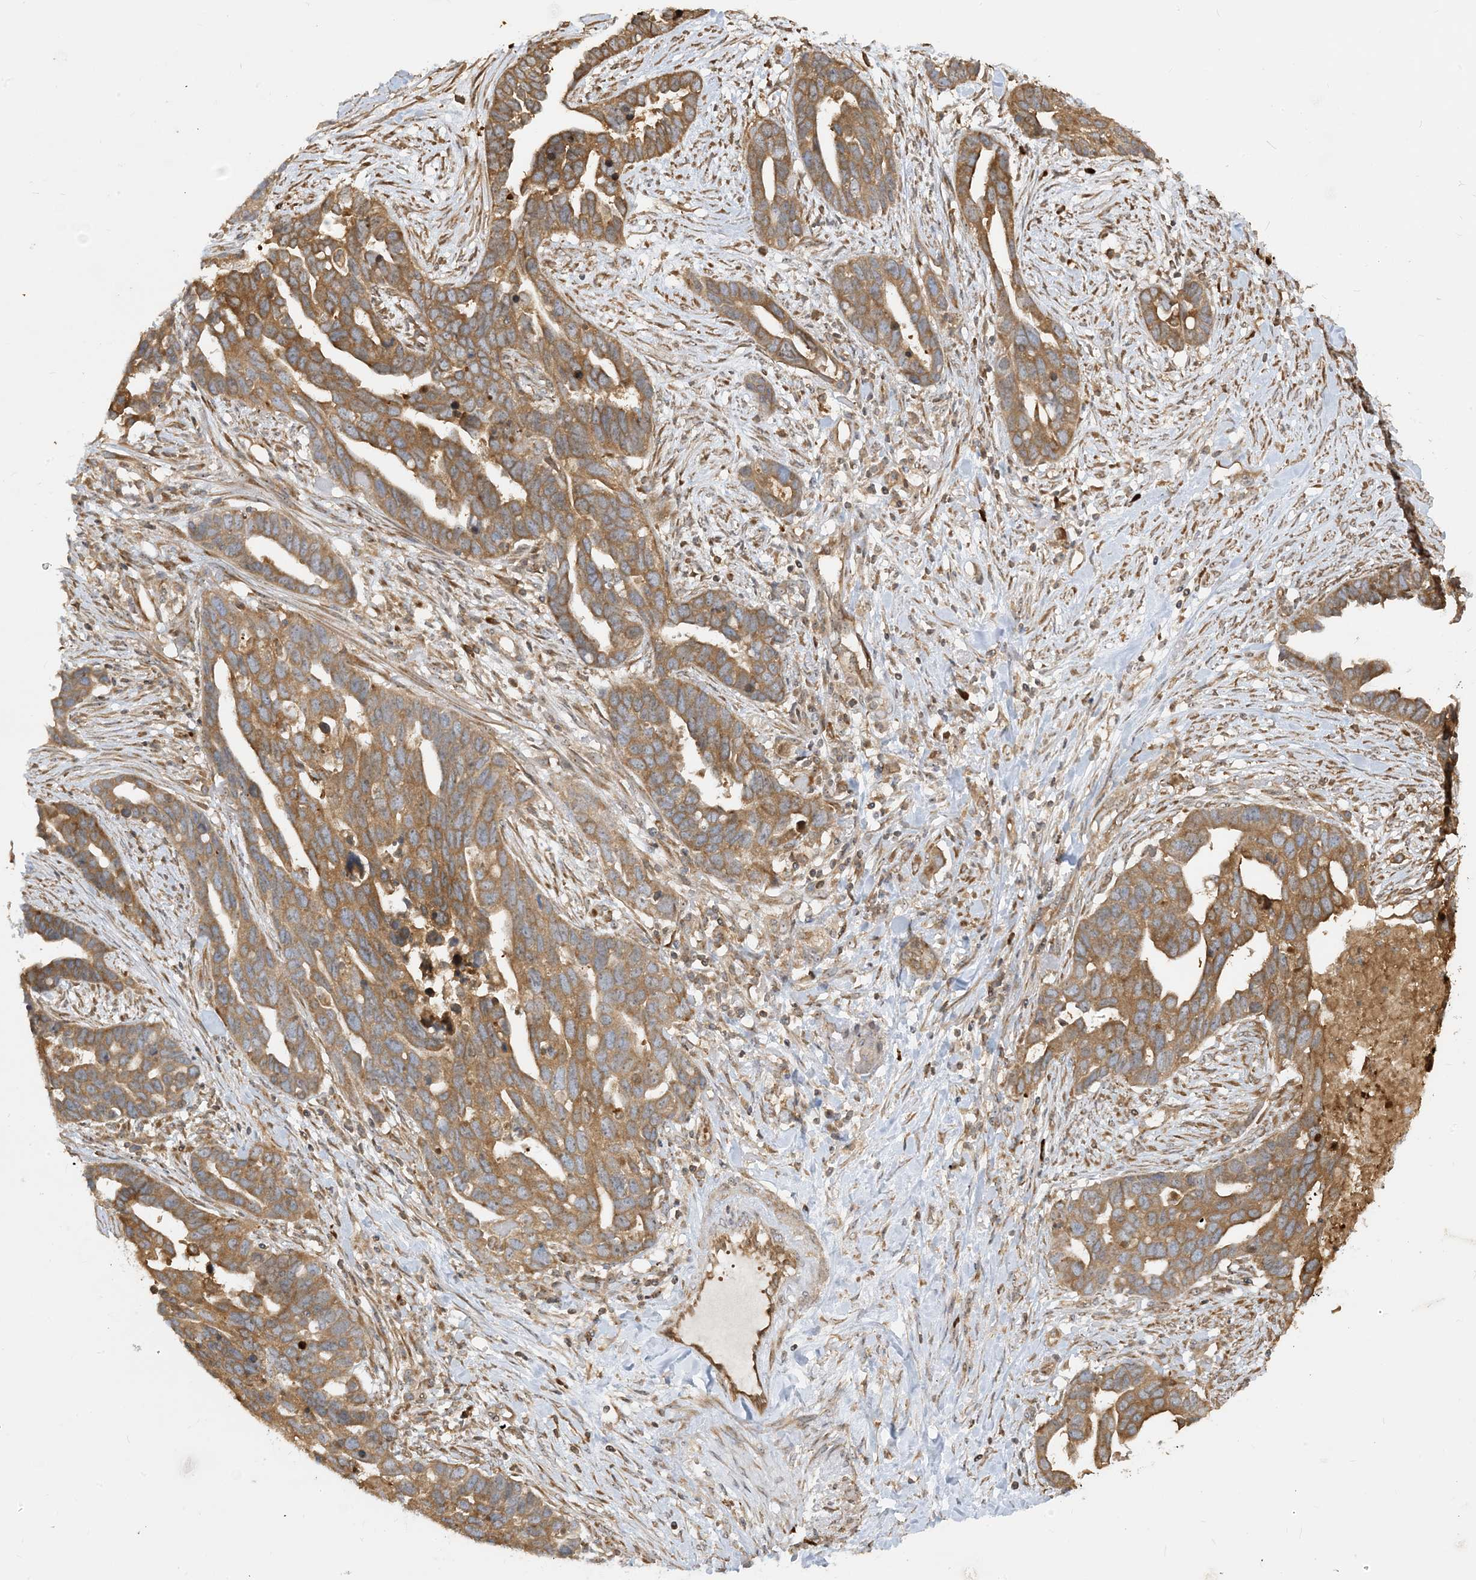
{"staining": {"intensity": "moderate", "quantity": ">75%", "location": "cytoplasmic/membranous"}, "tissue": "ovarian cancer", "cell_type": "Tumor cells", "image_type": "cancer", "snomed": [{"axis": "morphology", "description": "Cystadenocarcinoma, serous, NOS"}, {"axis": "topography", "description": "Ovary"}], "caption": "The histopathology image exhibits staining of serous cystadenocarcinoma (ovarian), revealing moderate cytoplasmic/membranous protein expression (brown color) within tumor cells.", "gene": "SRP72", "patient": {"sex": "female", "age": 54}}